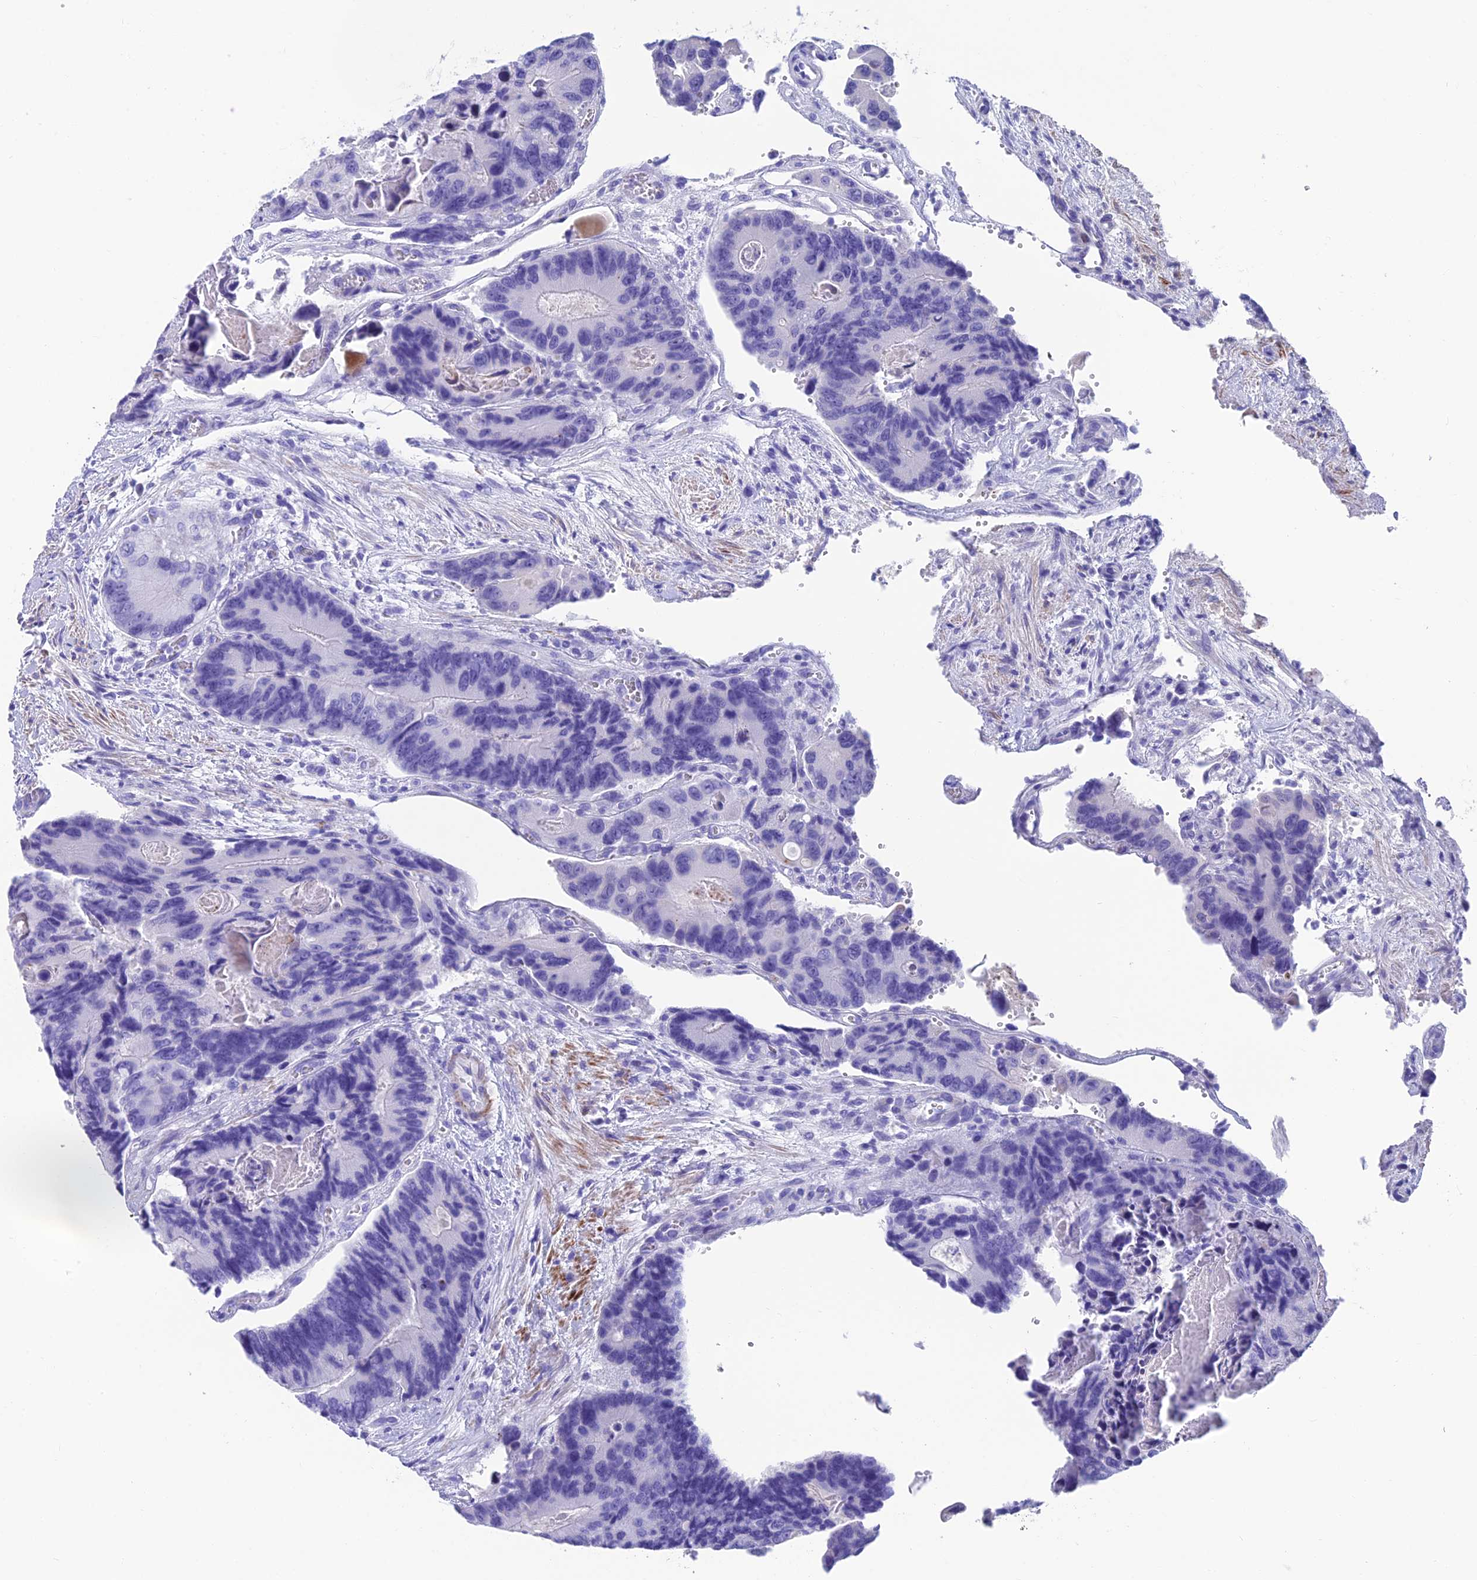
{"staining": {"intensity": "negative", "quantity": "none", "location": "none"}, "tissue": "colorectal cancer", "cell_type": "Tumor cells", "image_type": "cancer", "snomed": [{"axis": "morphology", "description": "Adenocarcinoma, NOS"}, {"axis": "topography", "description": "Colon"}], "caption": "Colorectal cancer was stained to show a protein in brown. There is no significant positivity in tumor cells.", "gene": "GNG11", "patient": {"sex": "male", "age": 84}}